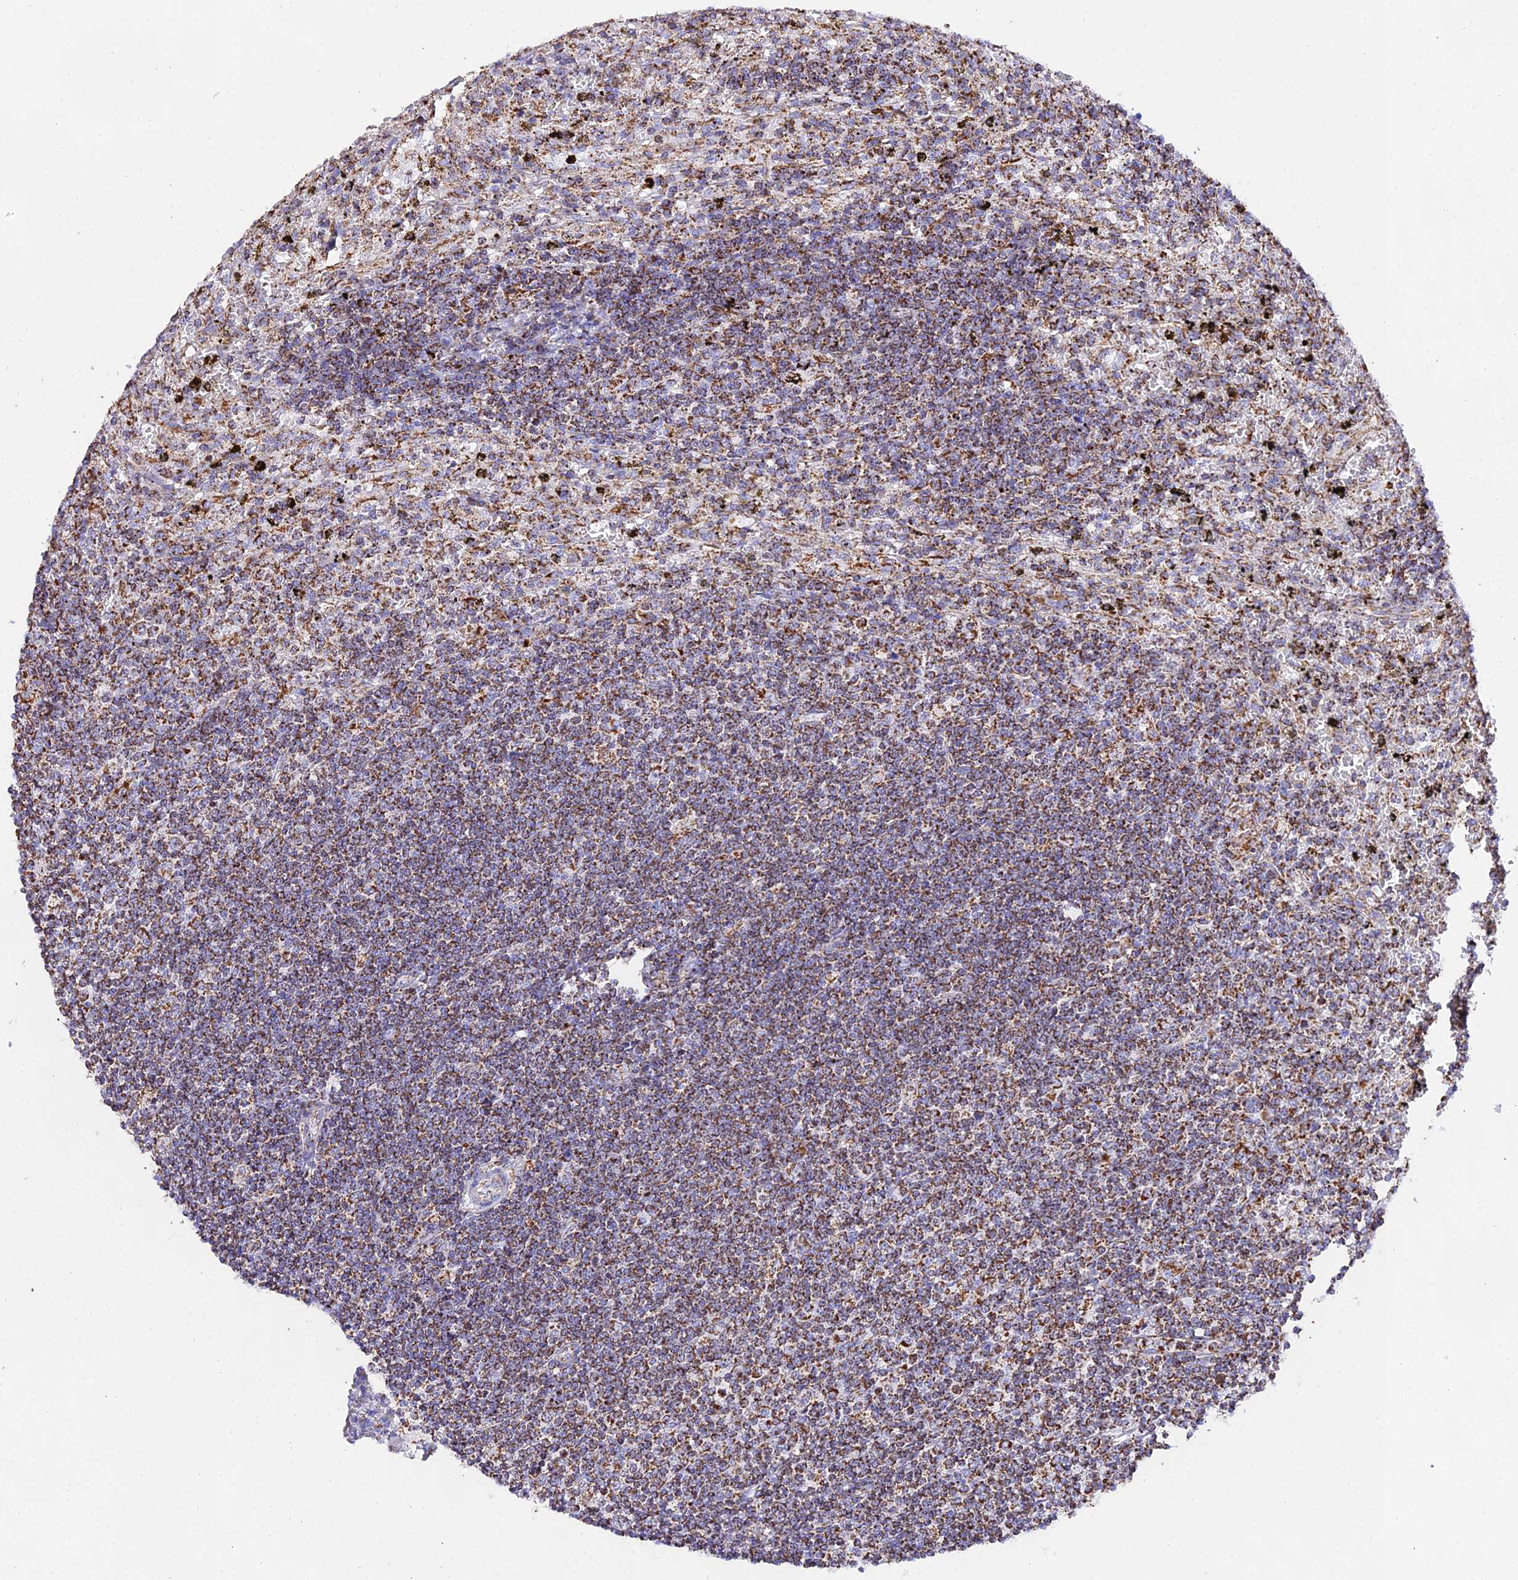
{"staining": {"intensity": "strong", "quantity": ">75%", "location": "cytoplasmic/membranous"}, "tissue": "lymphoma", "cell_type": "Tumor cells", "image_type": "cancer", "snomed": [{"axis": "morphology", "description": "Malignant lymphoma, non-Hodgkin's type, Low grade"}, {"axis": "topography", "description": "Spleen"}], "caption": "DAB (3,3'-diaminobenzidine) immunohistochemical staining of lymphoma displays strong cytoplasmic/membranous protein positivity in approximately >75% of tumor cells.", "gene": "ATP5PD", "patient": {"sex": "male", "age": 76}}